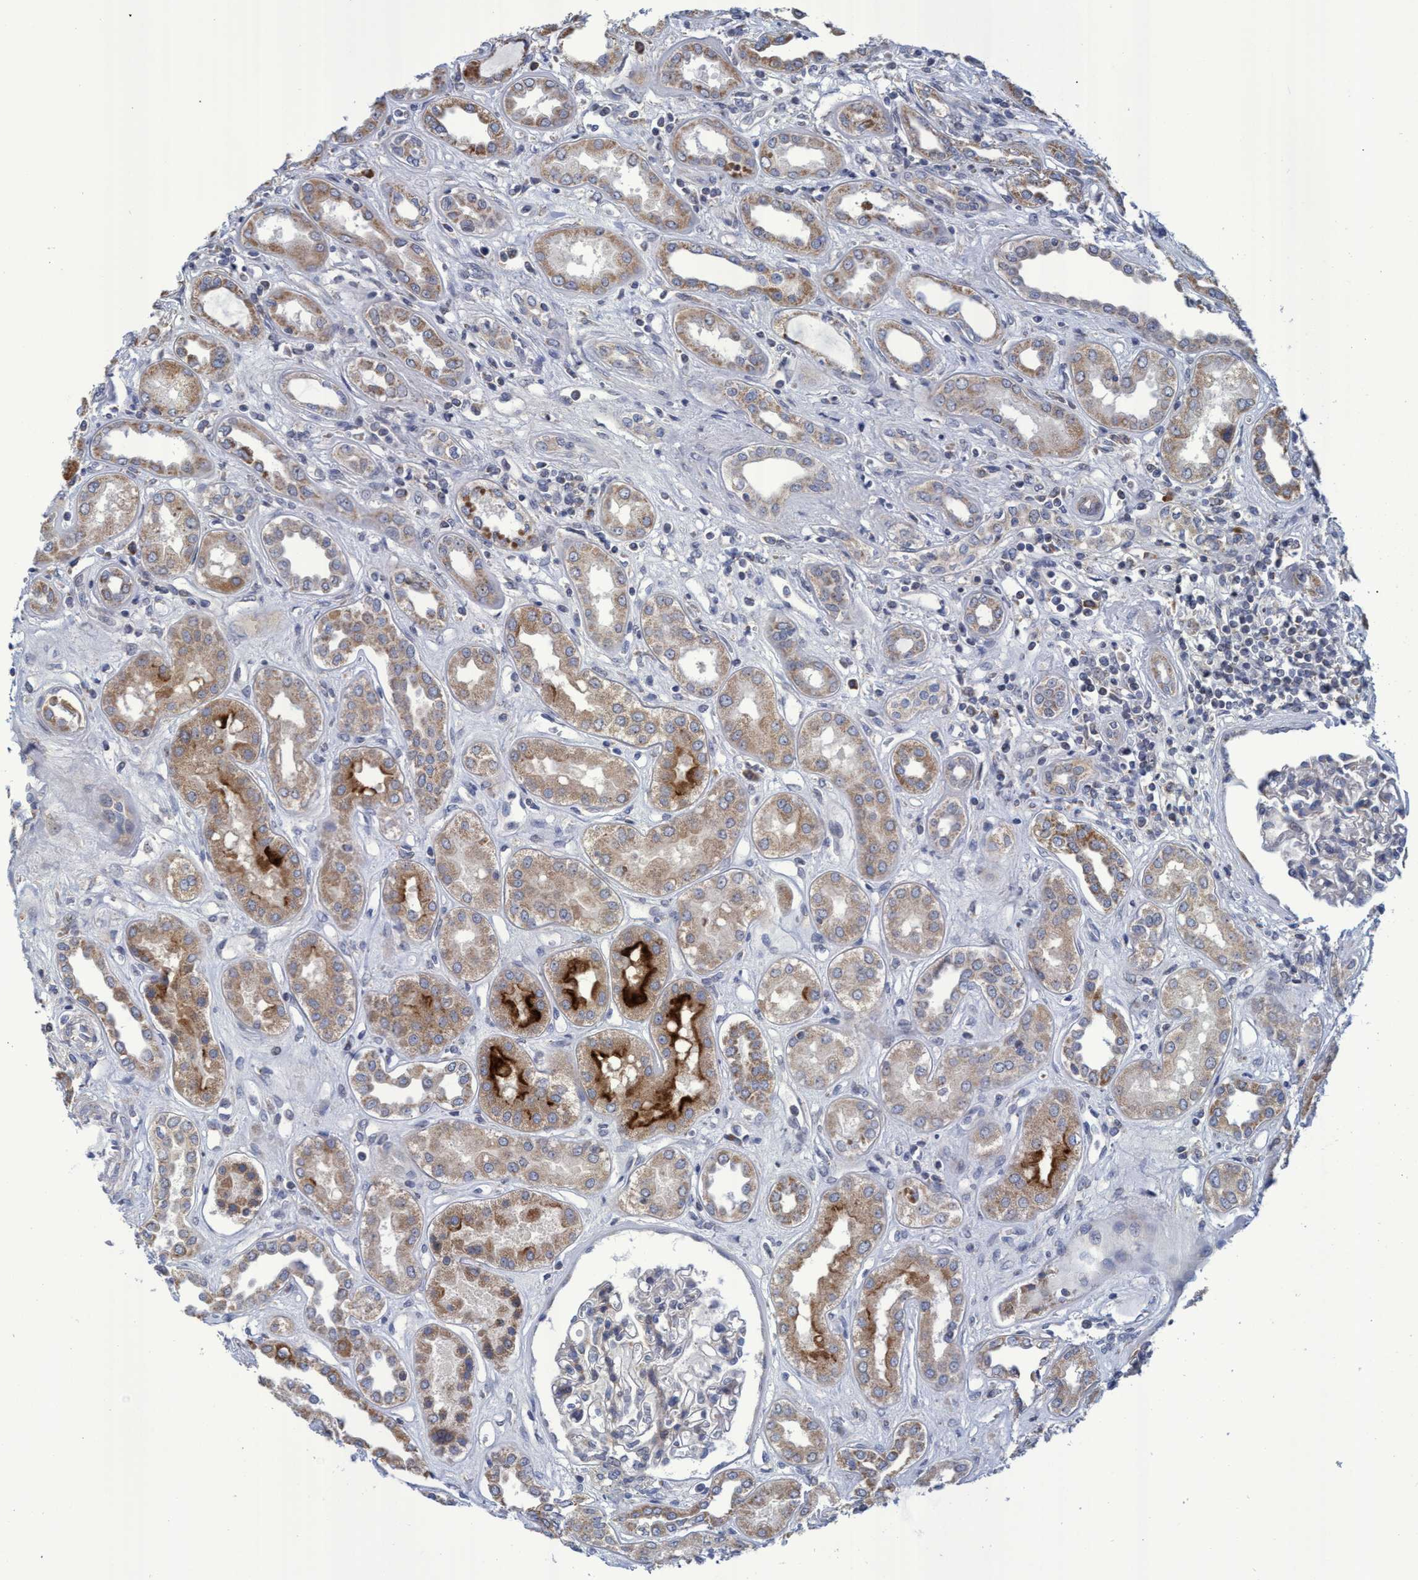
{"staining": {"intensity": "weak", "quantity": "<25%", "location": "cytoplasmic/membranous"}, "tissue": "kidney", "cell_type": "Cells in glomeruli", "image_type": "normal", "snomed": [{"axis": "morphology", "description": "Normal tissue, NOS"}, {"axis": "topography", "description": "Kidney"}], "caption": "Immunohistochemistry photomicrograph of benign kidney: kidney stained with DAB shows no significant protein expression in cells in glomeruli.", "gene": "NAT16", "patient": {"sex": "male", "age": 59}}